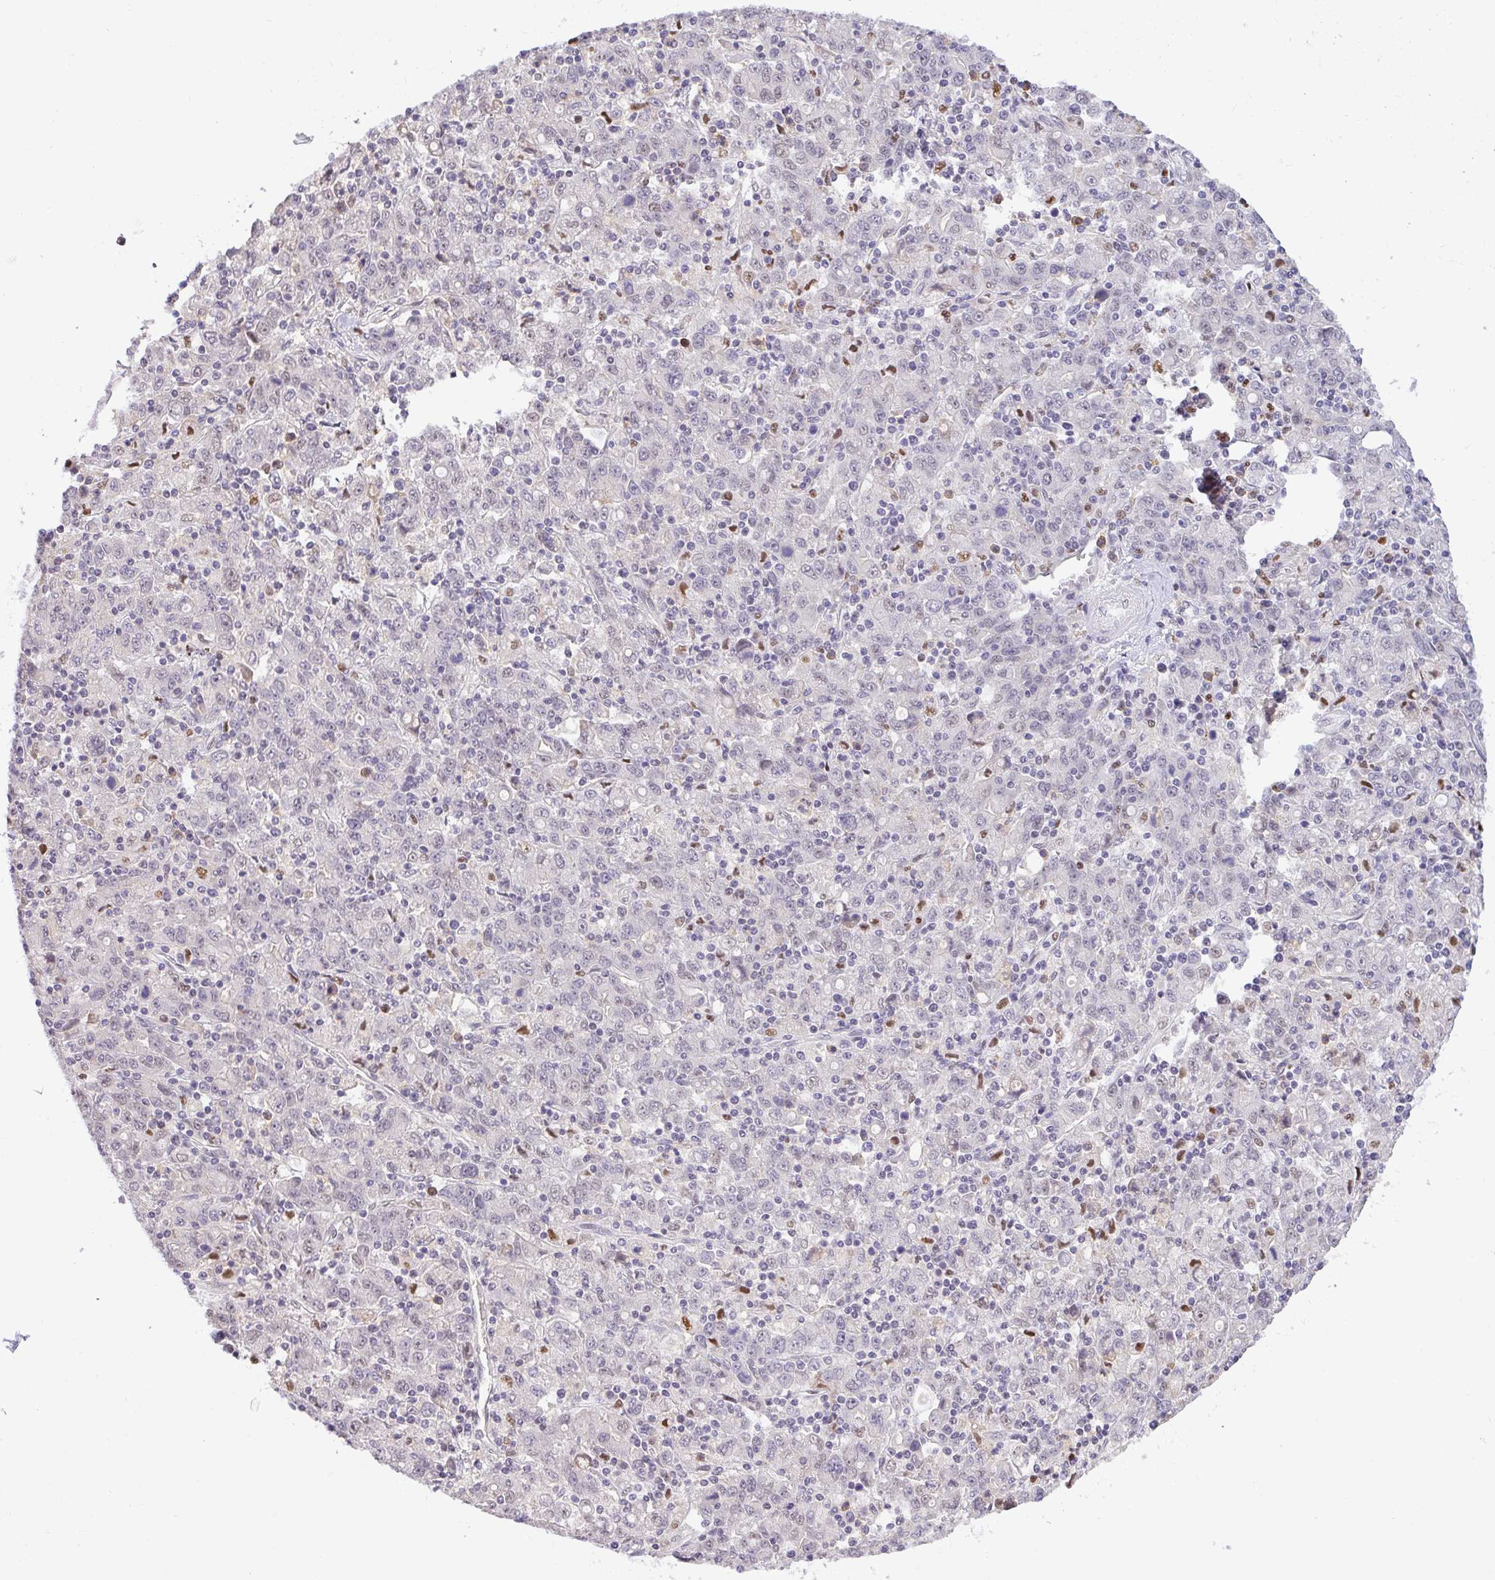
{"staining": {"intensity": "negative", "quantity": "none", "location": "none"}, "tissue": "stomach cancer", "cell_type": "Tumor cells", "image_type": "cancer", "snomed": [{"axis": "morphology", "description": "Adenocarcinoma, NOS"}, {"axis": "topography", "description": "Stomach, upper"}], "caption": "Image shows no protein expression in tumor cells of stomach cancer tissue. Brightfield microscopy of immunohistochemistry stained with DAB (brown) and hematoxylin (blue), captured at high magnification.", "gene": "BBX", "patient": {"sex": "male", "age": 69}}